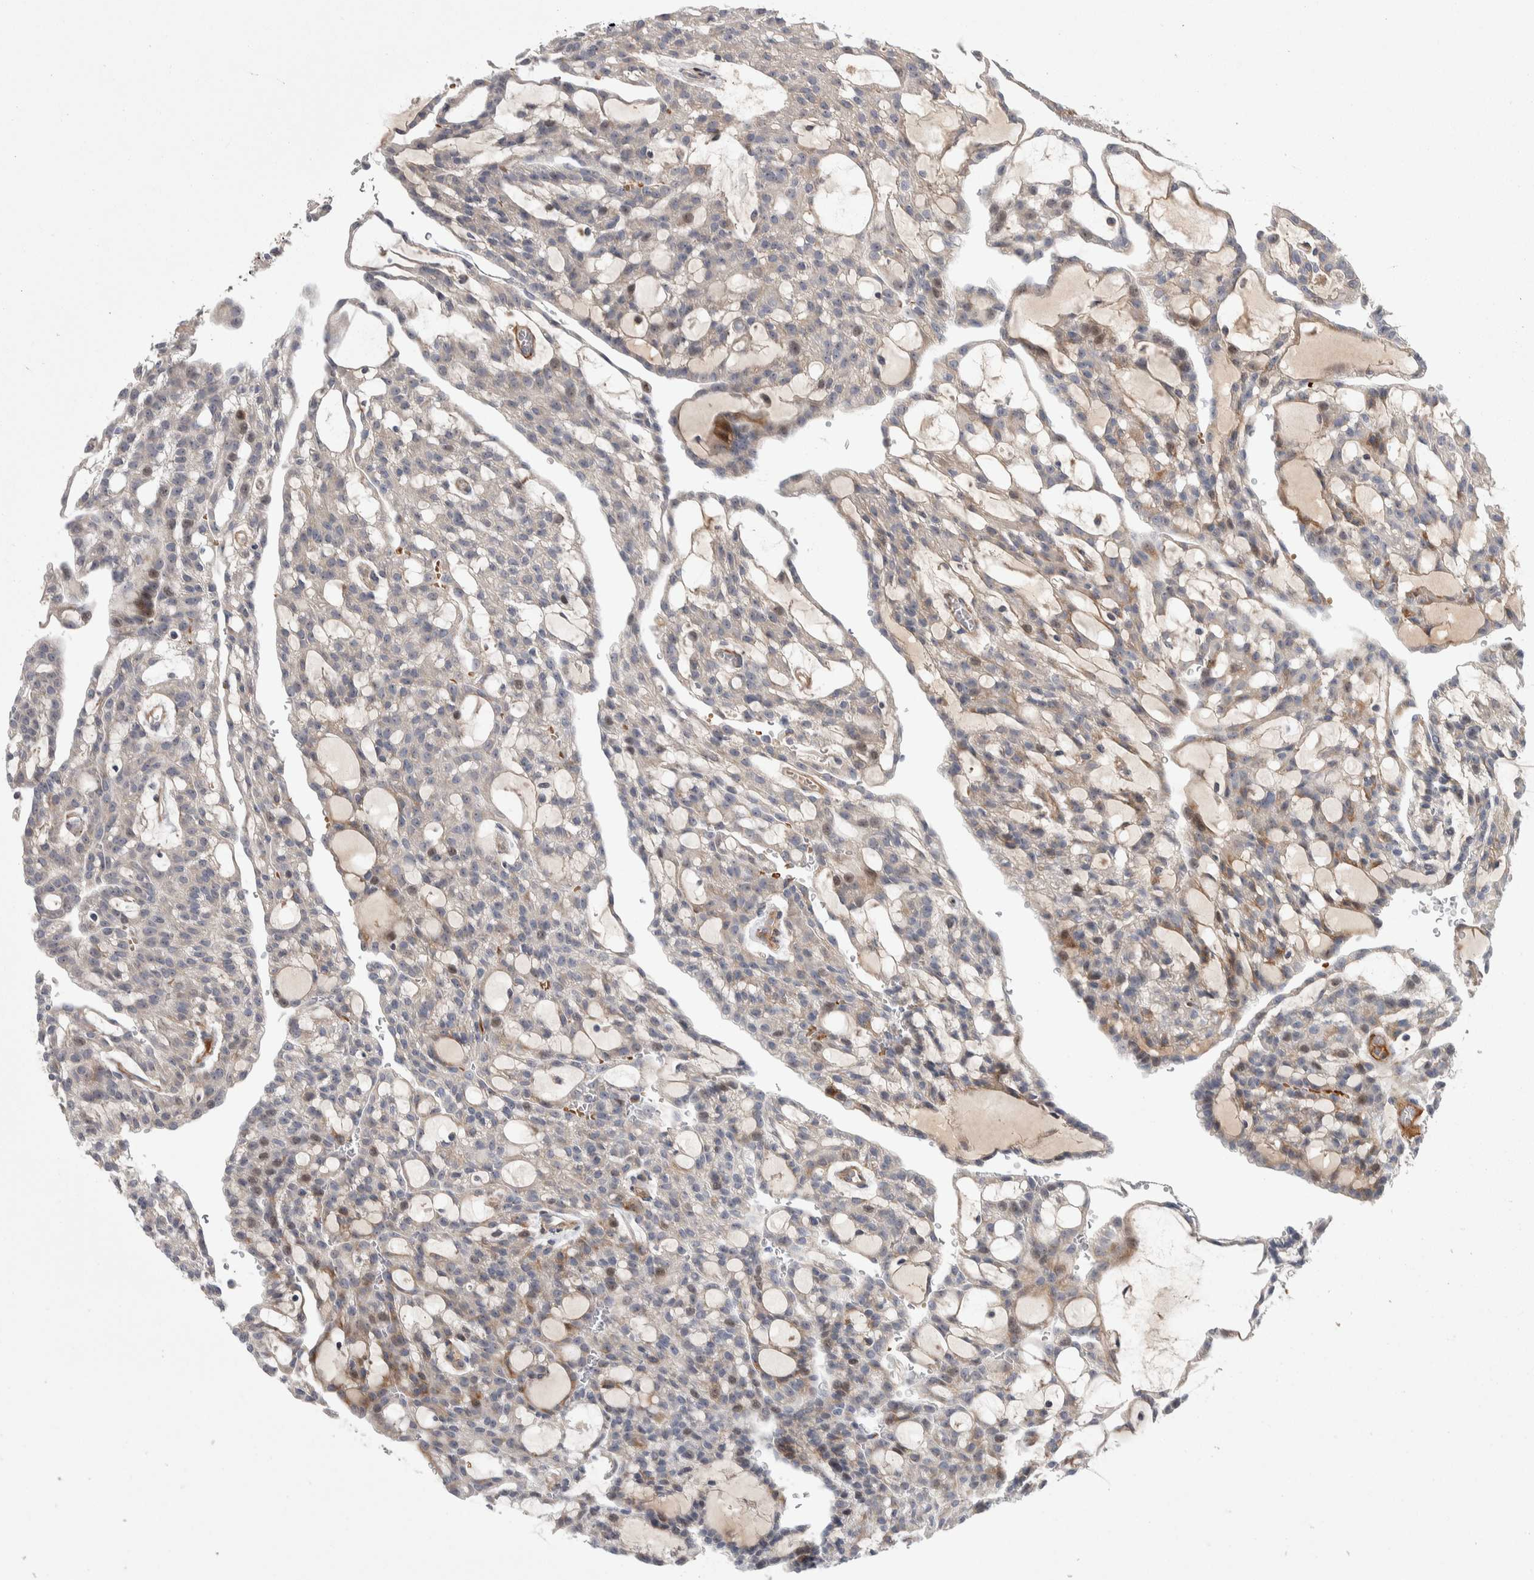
{"staining": {"intensity": "moderate", "quantity": "<25%", "location": "cytoplasmic/membranous"}, "tissue": "renal cancer", "cell_type": "Tumor cells", "image_type": "cancer", "snomed": [{"axis": "morphology", "description": "Adenocarcinoma, NOS"}, {"axis": "topography", "description": "Kidney"}], "caption": "High-magnification brightfield microscopy of renal cancer stained with DAB (3,3'-diaminobenzidine) (brown) and counterstained with hematoxylin (blue). tumor cells exhibit moderate cytoplasmic/membranous staining is identified in about<25% of cells.", "gene": "PSMG3", "patient": {"sex": "male", "age": 63}}